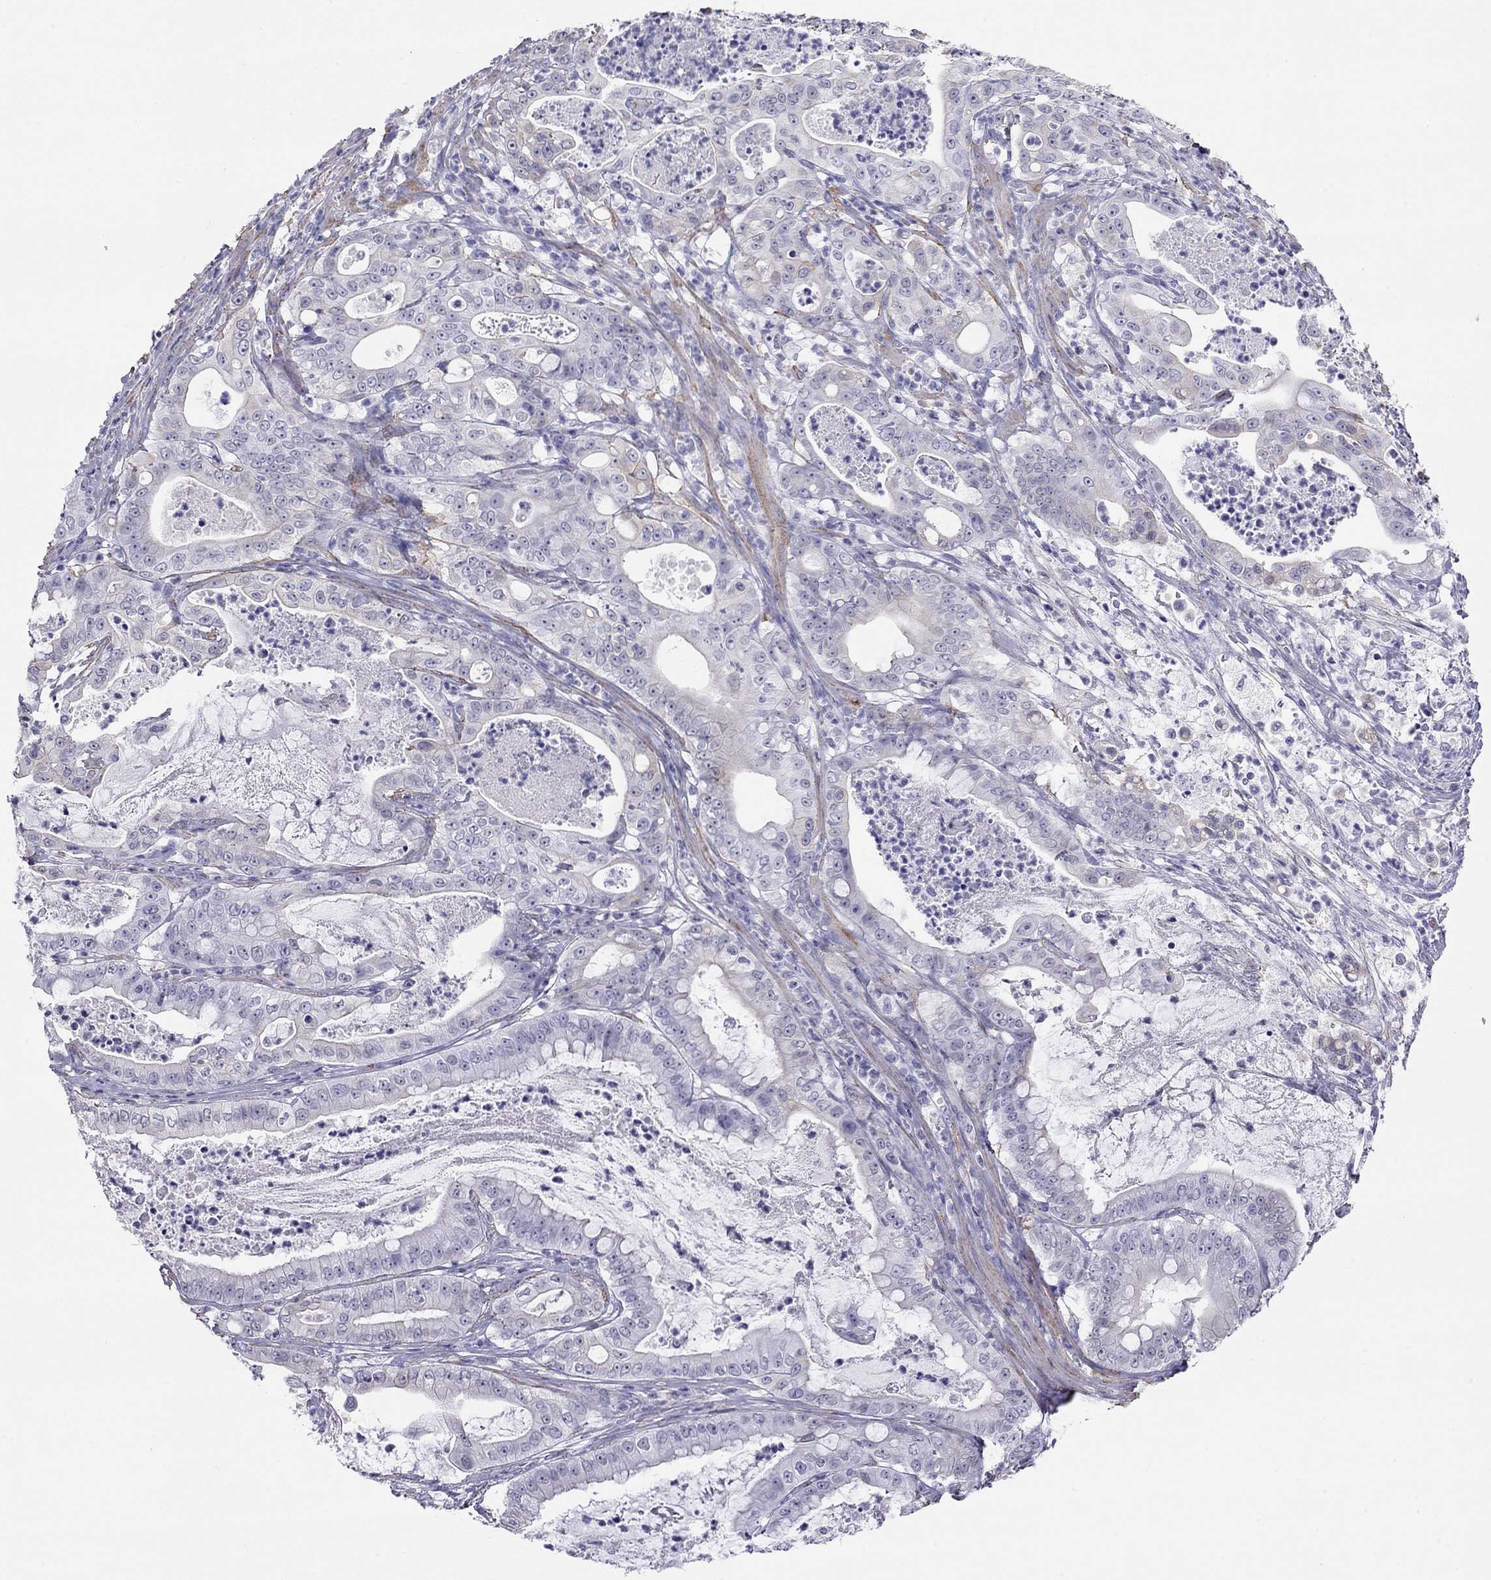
{"staining": {"intensity": "negative", "quantity": "none", "location": "none"}, "tissue": "pancreatic cancer", "cell_type": "Tumor cells", "image_type": "cancer", "snomed": [{"axis": "morphology", "description": "Adenocarcinoma, NOS"}, {"axis": "topography", "description": "Pancreas"}], "caption": "DAB (3,3'-diaminobenzidine) immunohistochemical staining of pancreatic cancer shows no significant expression in tumor cells. The staining was performed using DAB to visualize the protein expression in brown, while the nuclei were stained in blue with hematoxylin (Magnification: 20x).", "gene": "MYMX", "patient": {"sex": "male", "age": 71}}